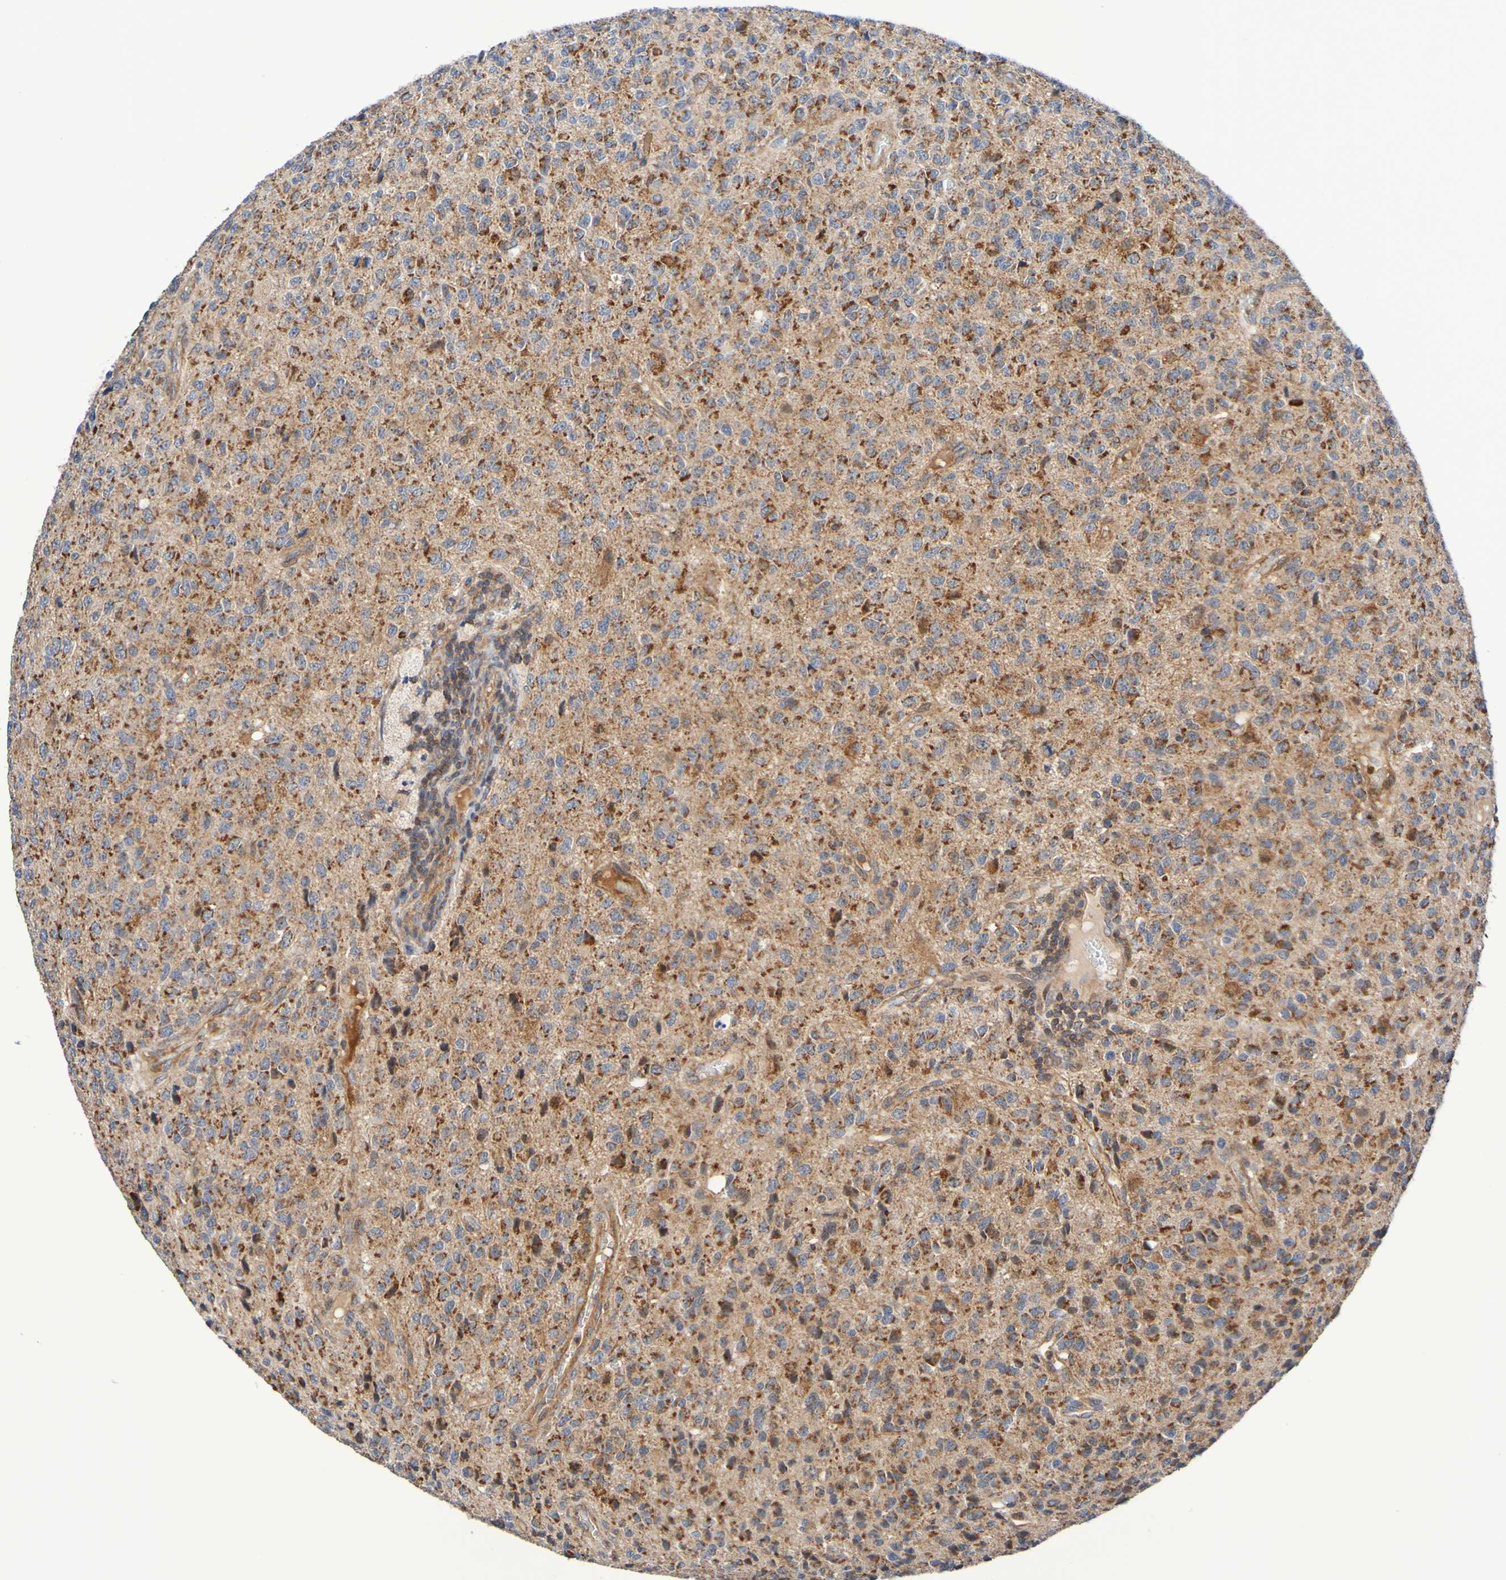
{"staining": {"intensity": "strong", "quantity": "25%-75%", "location": "cytoplasmic/membranous"}, "tissue": "glioma", "cell_type": "Tumor cells", "image_type": "cancer", "snomed": [{"axis": "morphology", "description": "Glioma, malignant, High grade"}, {"axis": "topography", "description": "pancreas cauda"}], "caption": "Human glioma stained for a protein (brown) demonstrates strong cytoplasmic/membranous positive staining in approximately 25%-75% of tumor cells.", "gene": "CCDC51", "patient": {"sex": "male", "age": 60}}